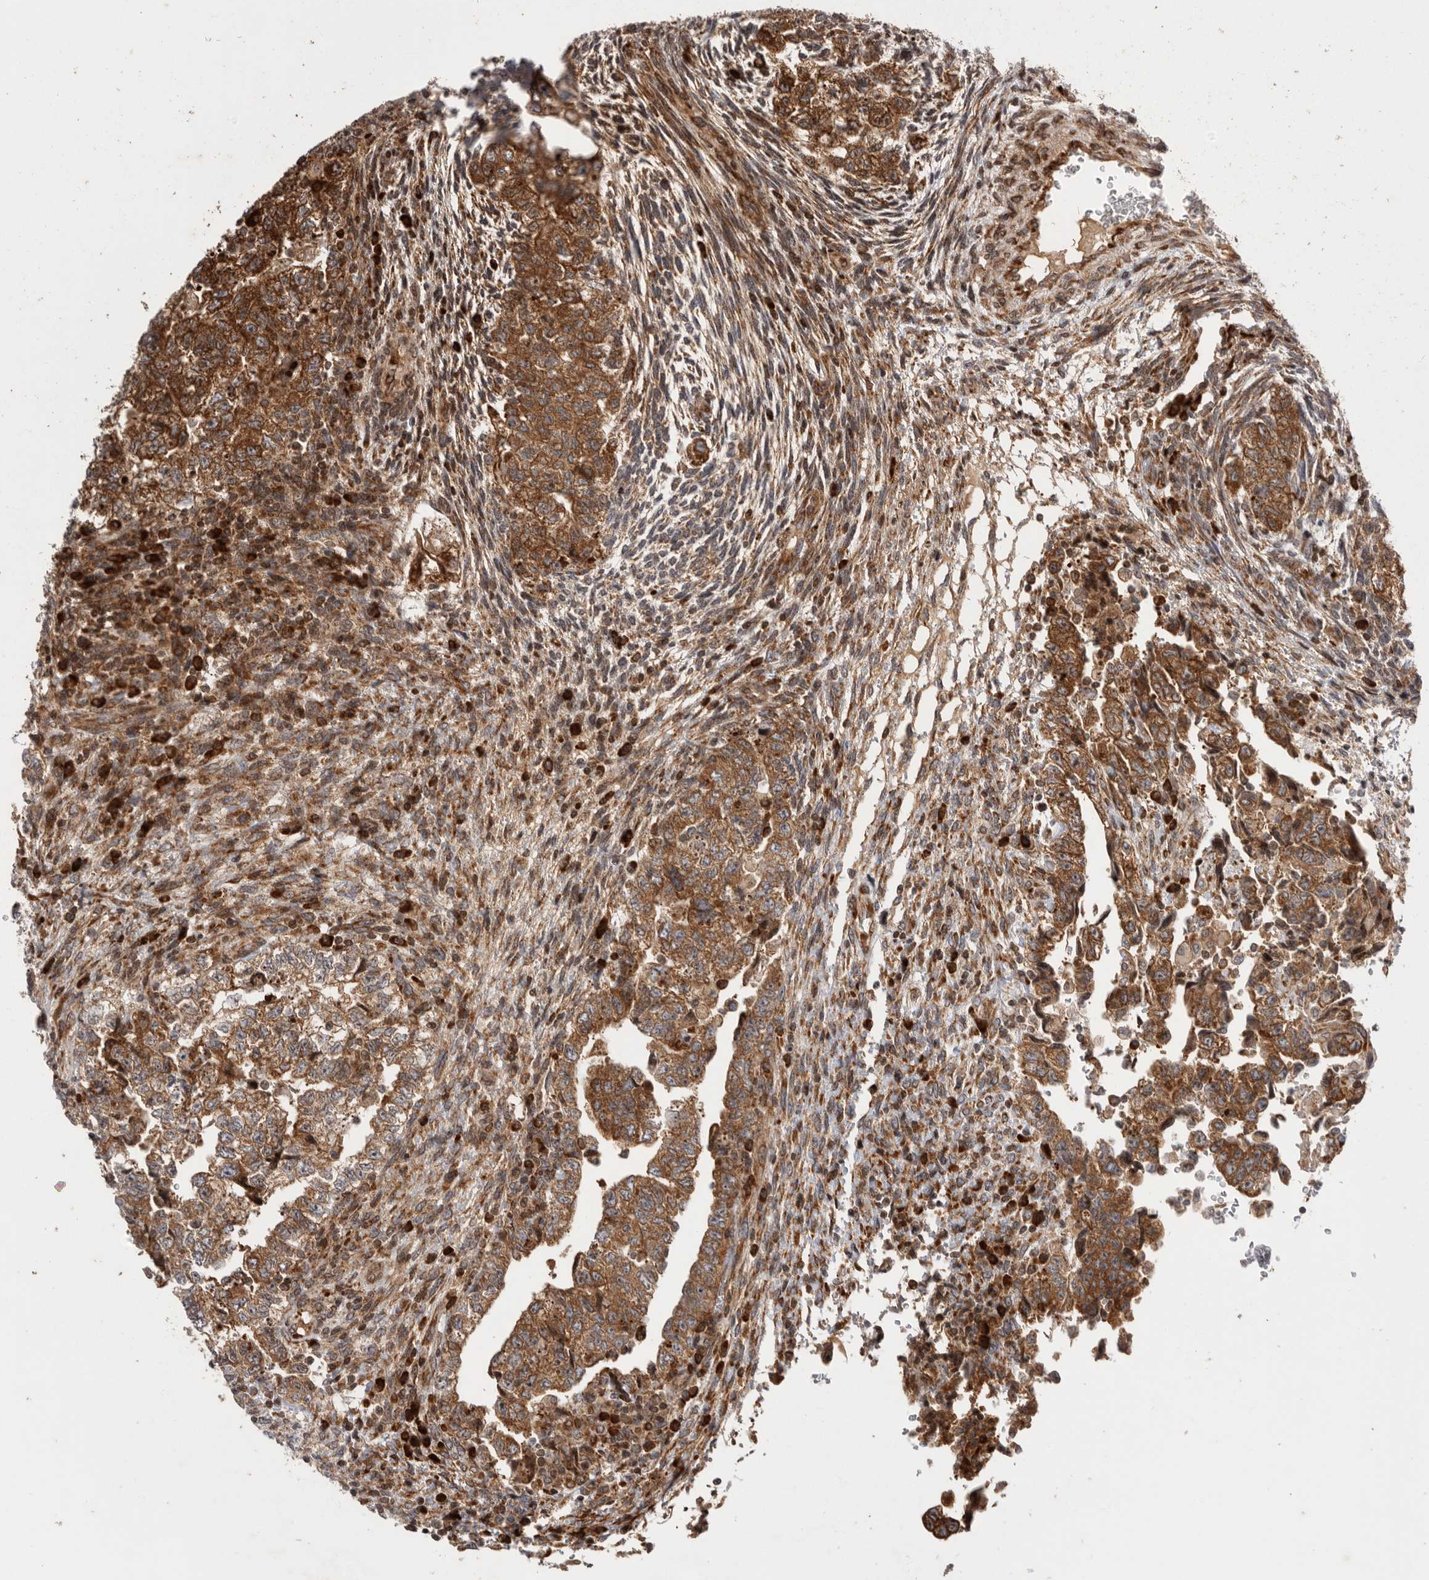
{"staining": {"intensity": "strong", "quantity": ">75%", "location": "cytoplasmic/membranous"}, "tissue": "testis cancer", "cell_type": "Tumor cells", "image_type": "cancer", "snomed": [{"axis": "morphology", "description": "Normal tissue, NOS"}, {"axis": "morphology", "description": "Carcinoma, Embryonal, NOS"}, {"axis": "topography", "description": "Testis"}], "caption": "Immunohistochemistry staining of testis embryonal carcinoma, which demonstrates high levels of strong cytoplasmic/membranous expression in about >75% of tumor cells indicating strong cytoplasmic/membranous protein staining. The staining was performed using DAB (3,3'-diaminobenzidine) (brown) for protein detection and nuclei were counterstained in hematoxylin (blue).", "gene": "FZD3", "patient": {"sex": "male", "age": 36}}